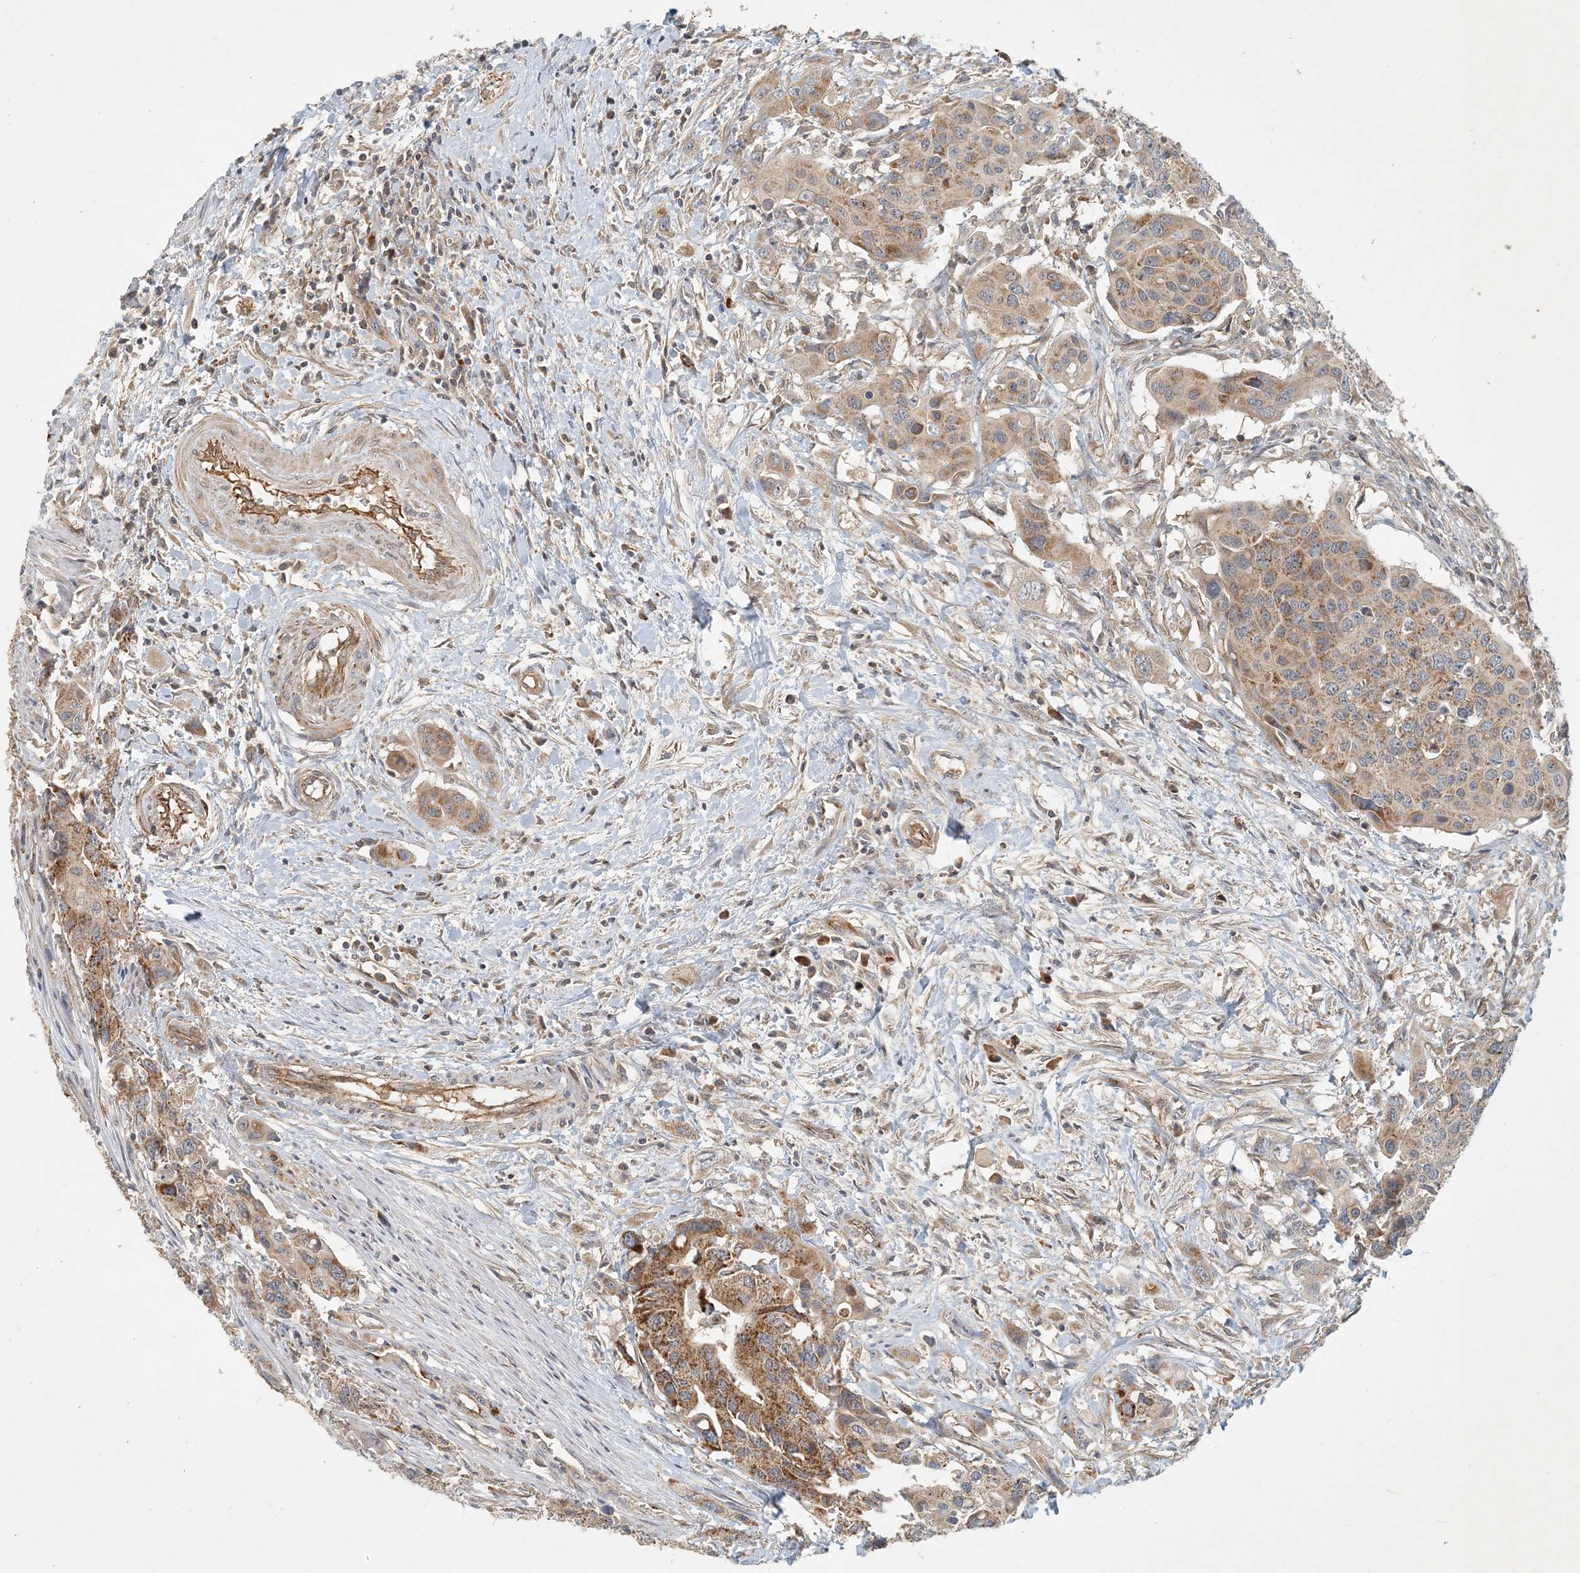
{"staining": {"intensity": "moderate", "quantity": "25%-75%", "location": "cytoplasmic/membranous"}, "tissue": "colorectal cancer", "cell_type": "Tumor cells", "image_type": "cancer", "snomed": [{"axis": "morphology", "description": "Adenocarcinoma, NOS"}, {"axis": "topography", "description": "Colon"}], "caption": "DAB immunohistochemical staining of colorectal adenocarcinoma reveals moderate cytoplasmic/membranous protein positivity in approximately 25%-75% of tumor cells.", "gene": "ZBTB3", "patient": {"sex": "male", "age": 77}}